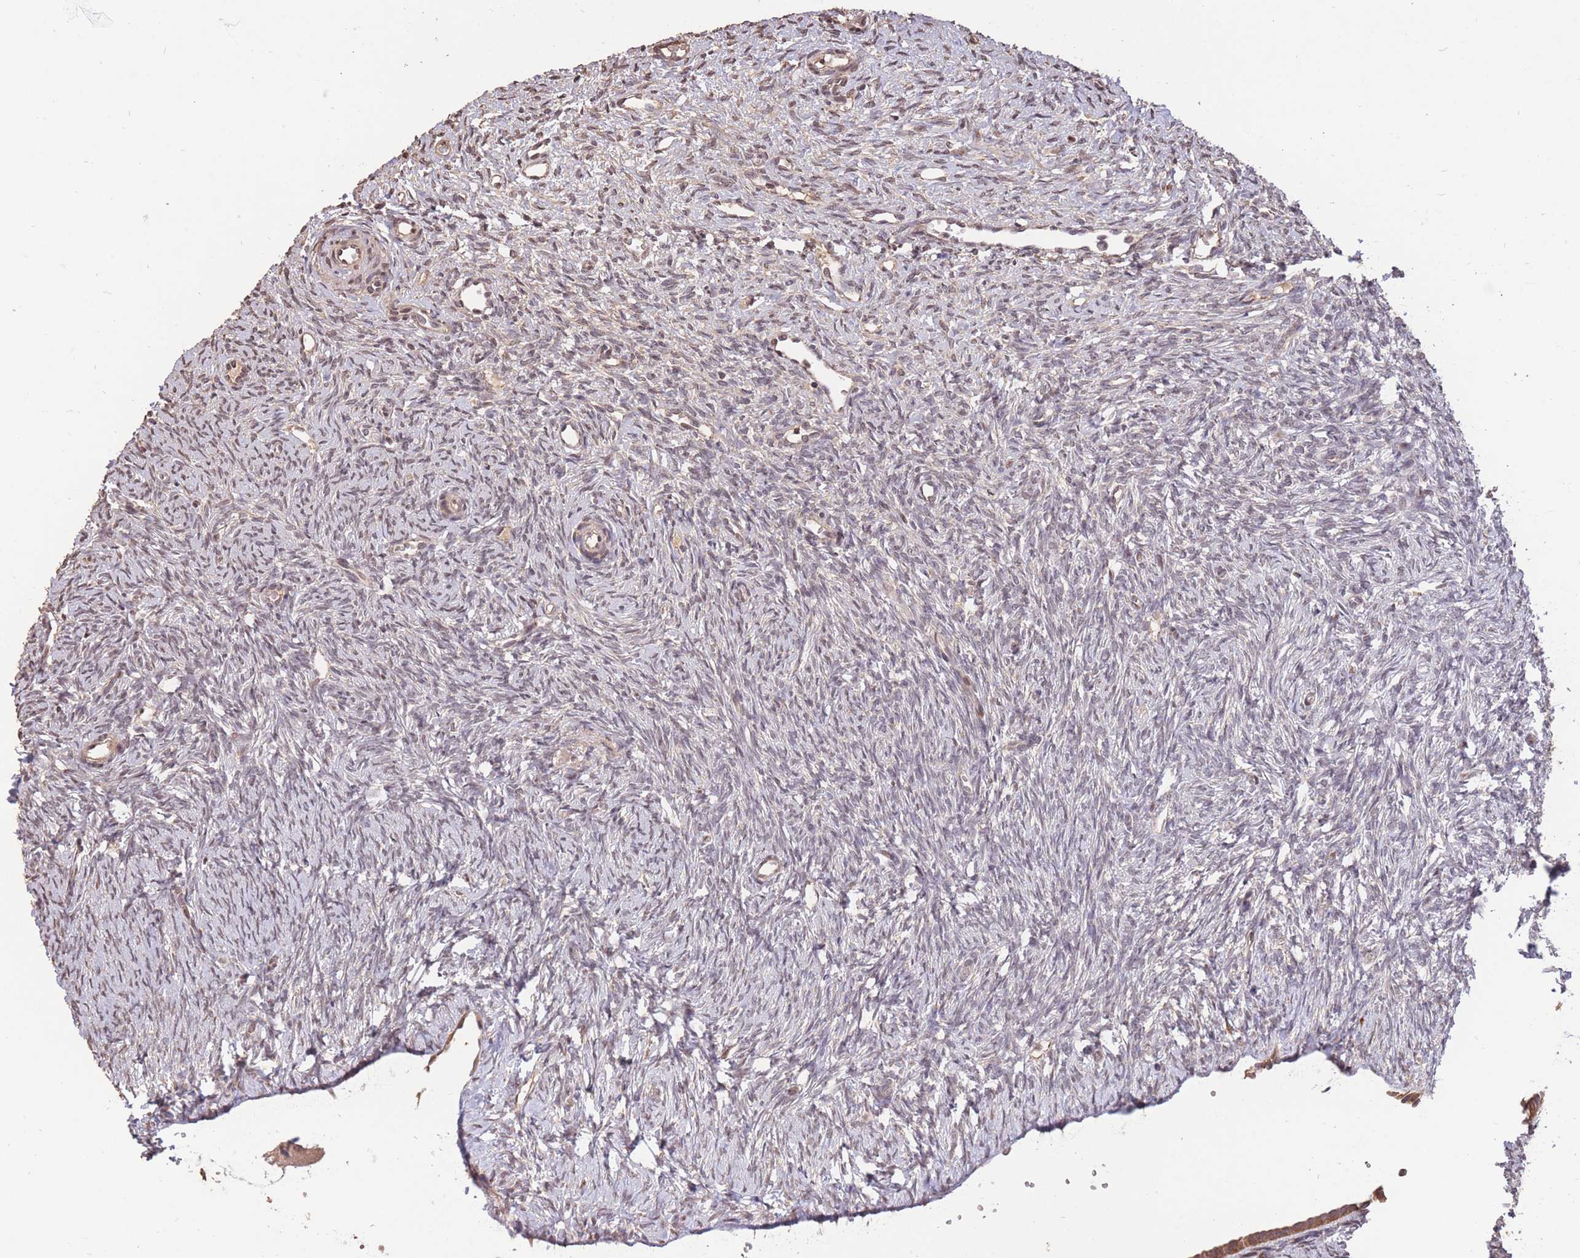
{"staining": {"intensity": "negative", "quantity": "none", "location": "none"}, "tissue": "ovary", "cell_type": "Ovarian stroma cells", "image_type": "normal", "snomed": [{"axis": "morphology", "description": "Normal tissue, NOS"}, {"axis": "topography", "description": "Ovary"}], "caption": "Immunohistochemistry of benign human ovary displays no expression in ovarian stroma cells. (Brightfield microscopy of DAB IHC at high magnification).", "gene": "RGS14", "patient": {"sex": "female", "age": 51}}